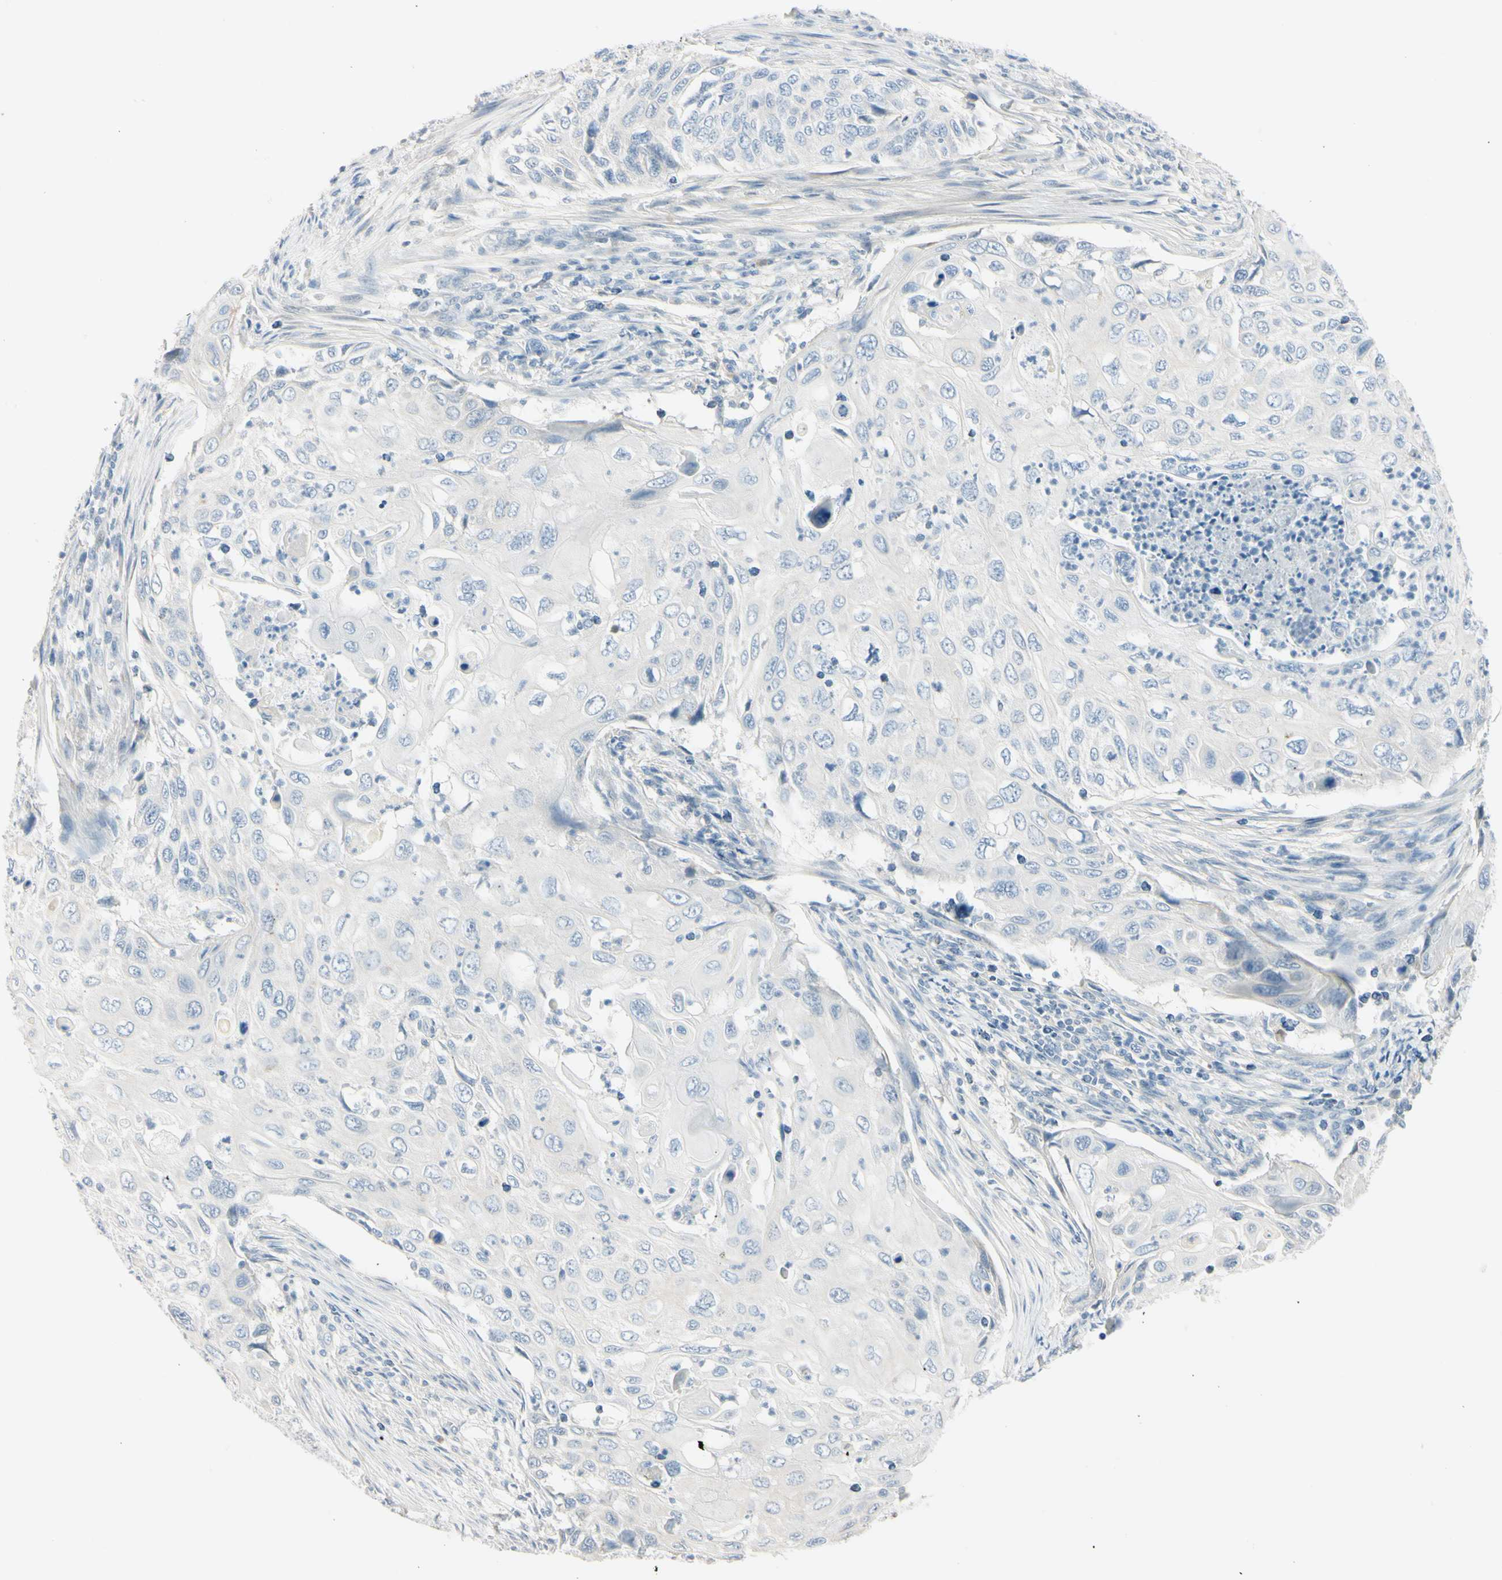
{"staining": {"intensity": "negative", "quantity": "none", "location": "none"}, "tissue": "cervical cancer", "cell_type": "Tumor cells", "image_type": "cancer", "snomed": [{"axis": "morphology", "description": "Squamous cell carcinoma, NOS"}, {"axis": "topography", "description": "Cervix"}], "caption": "High power microscopy image of an IHC histopathology image of cervical cancer, revealing no significant expression in tumor cells.", "gene": "ASB9", "patient": {"sex": "female", "age": 70}}